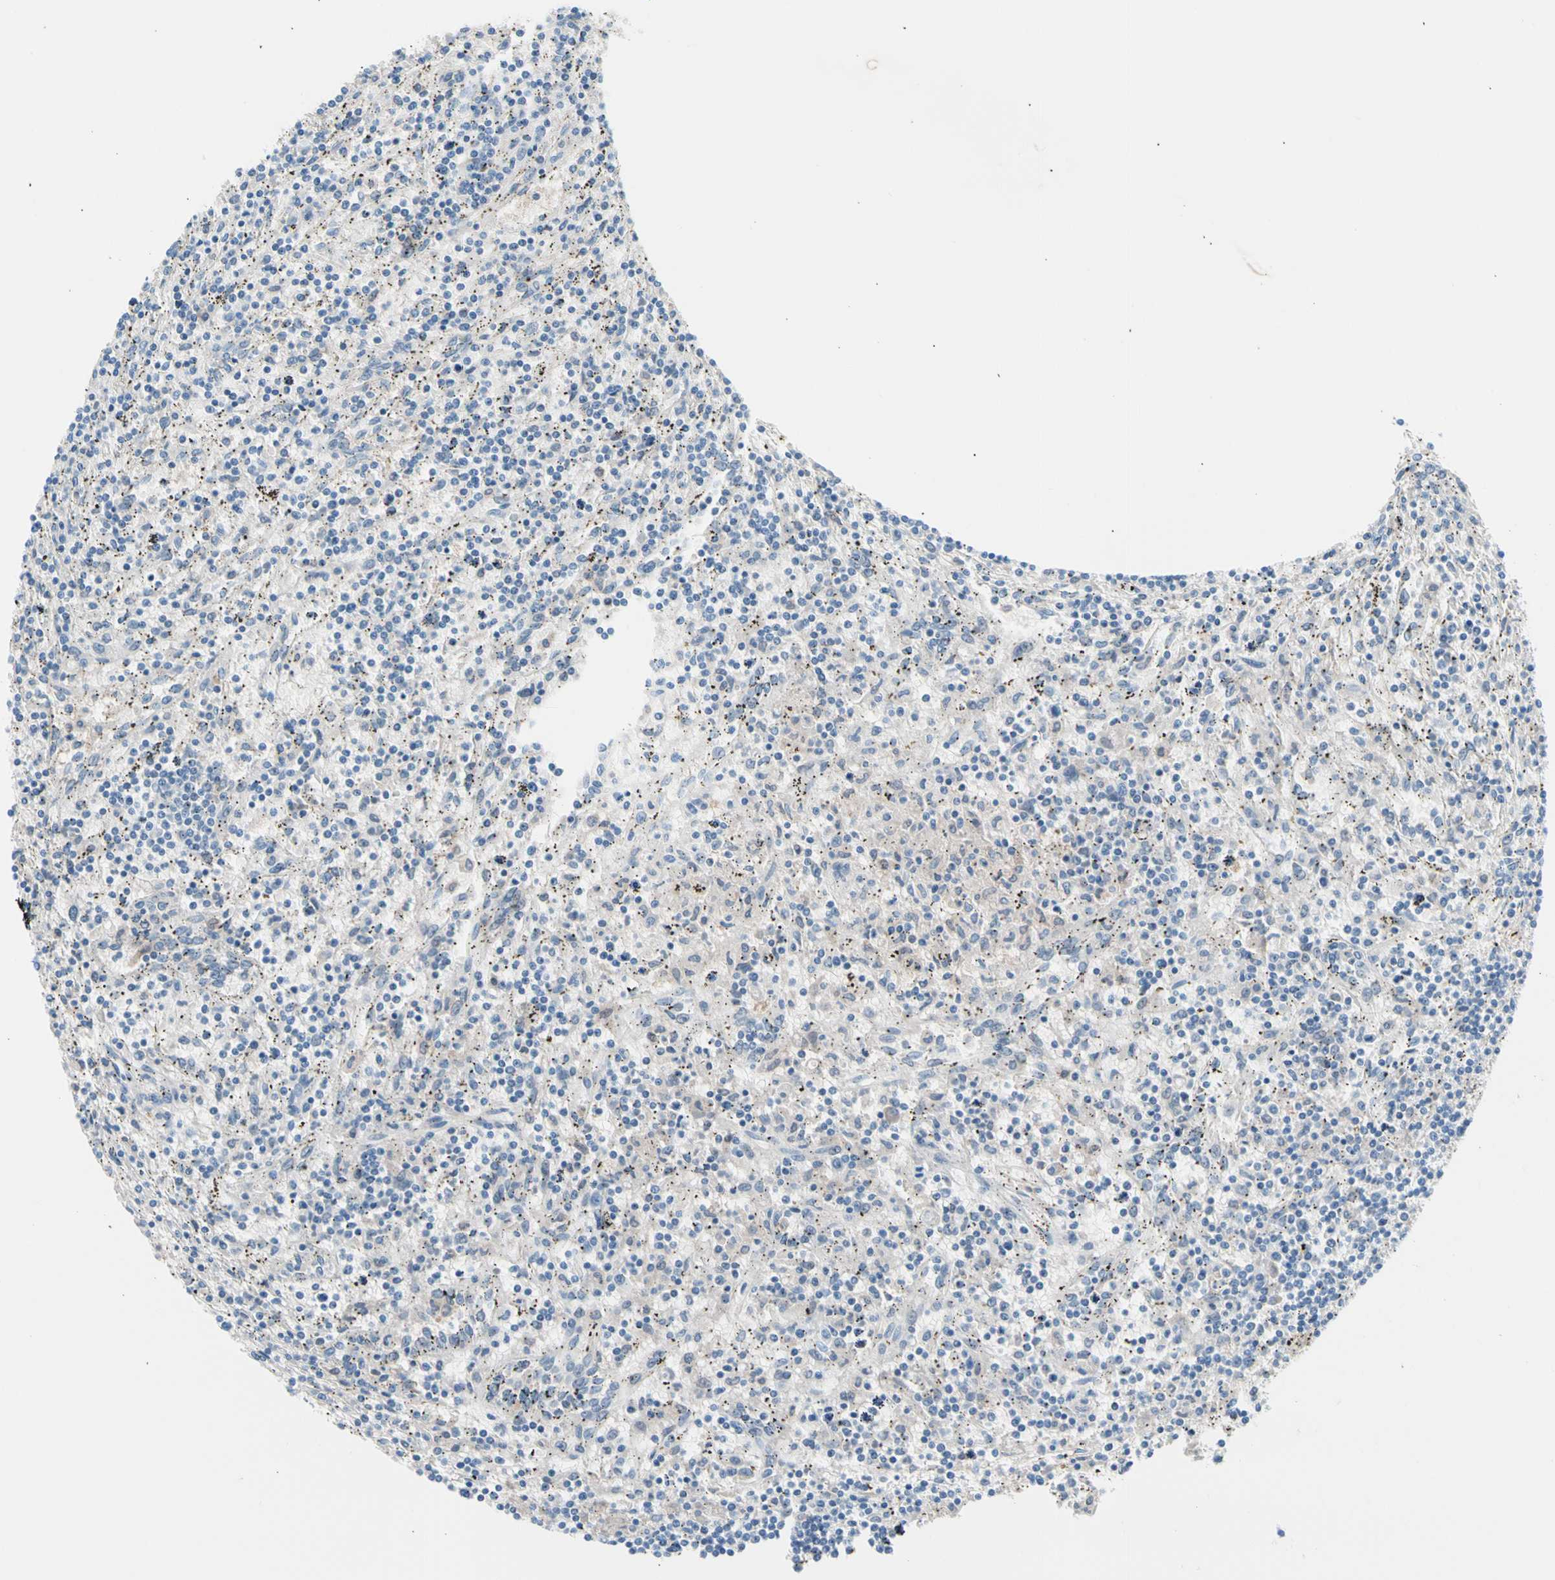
{"staining": {"intensity": "negative", "quantity": "none", "location": "none"}, "tissue": "lymphoma", "cell_type": "Tumor cells", "image_type": "cancer", "snomed": [{"axis": "morphology", "description": "Malignant lymphoma, non-Hodgkin's type, Low grade"}, {"axis": "topography", "description": "Spleen"}], "caption": "Tumor cells show no significant protein expression in low-grade malignant lymphoma, non-Hodgkin's type.", "gene": "CASQ1", "patient": {"sex": "male", "age": 76}}